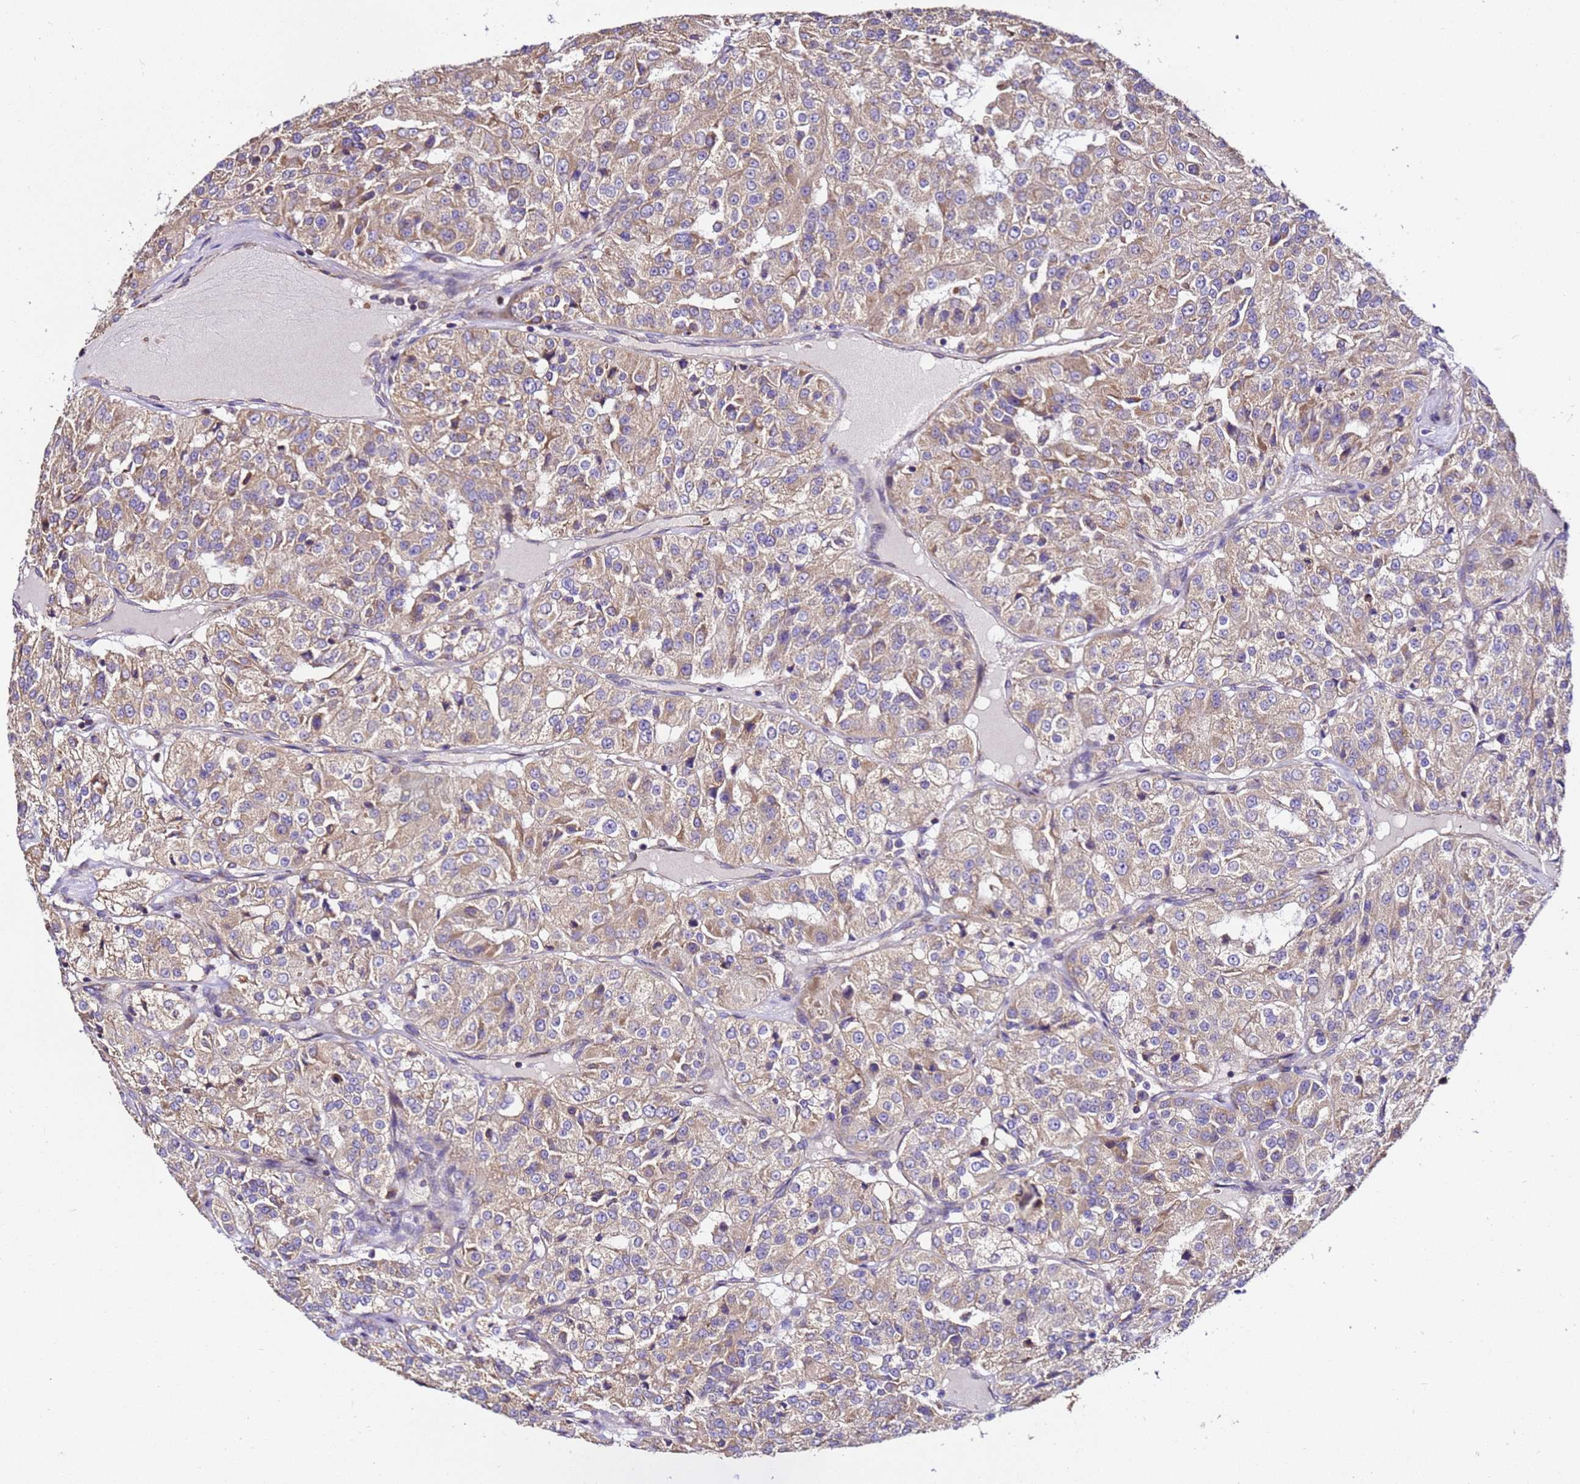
{"staining": {"intensity": "moderate", "quantity": ">75%", "location": "cytoplasmic/membranous"}, "tissue": "renal cancer", "cell_type": "Tumor cells", "image_type": "cancer", "snomed": [{"axis": "morphology", "description": "Adenocarcinoma, NOS"}, {"axis": "topography", "description": "Kidney"}], "caption": "Immunohistochemistry (IHC) (DAB) staining of renal adenocarcinoma shows moderate cytoplasmic/membranous protein expression in approximately >75% of tumor cells.", "gene": "LRRIQ1", "patient": {"sex": "female", "age": 63}}